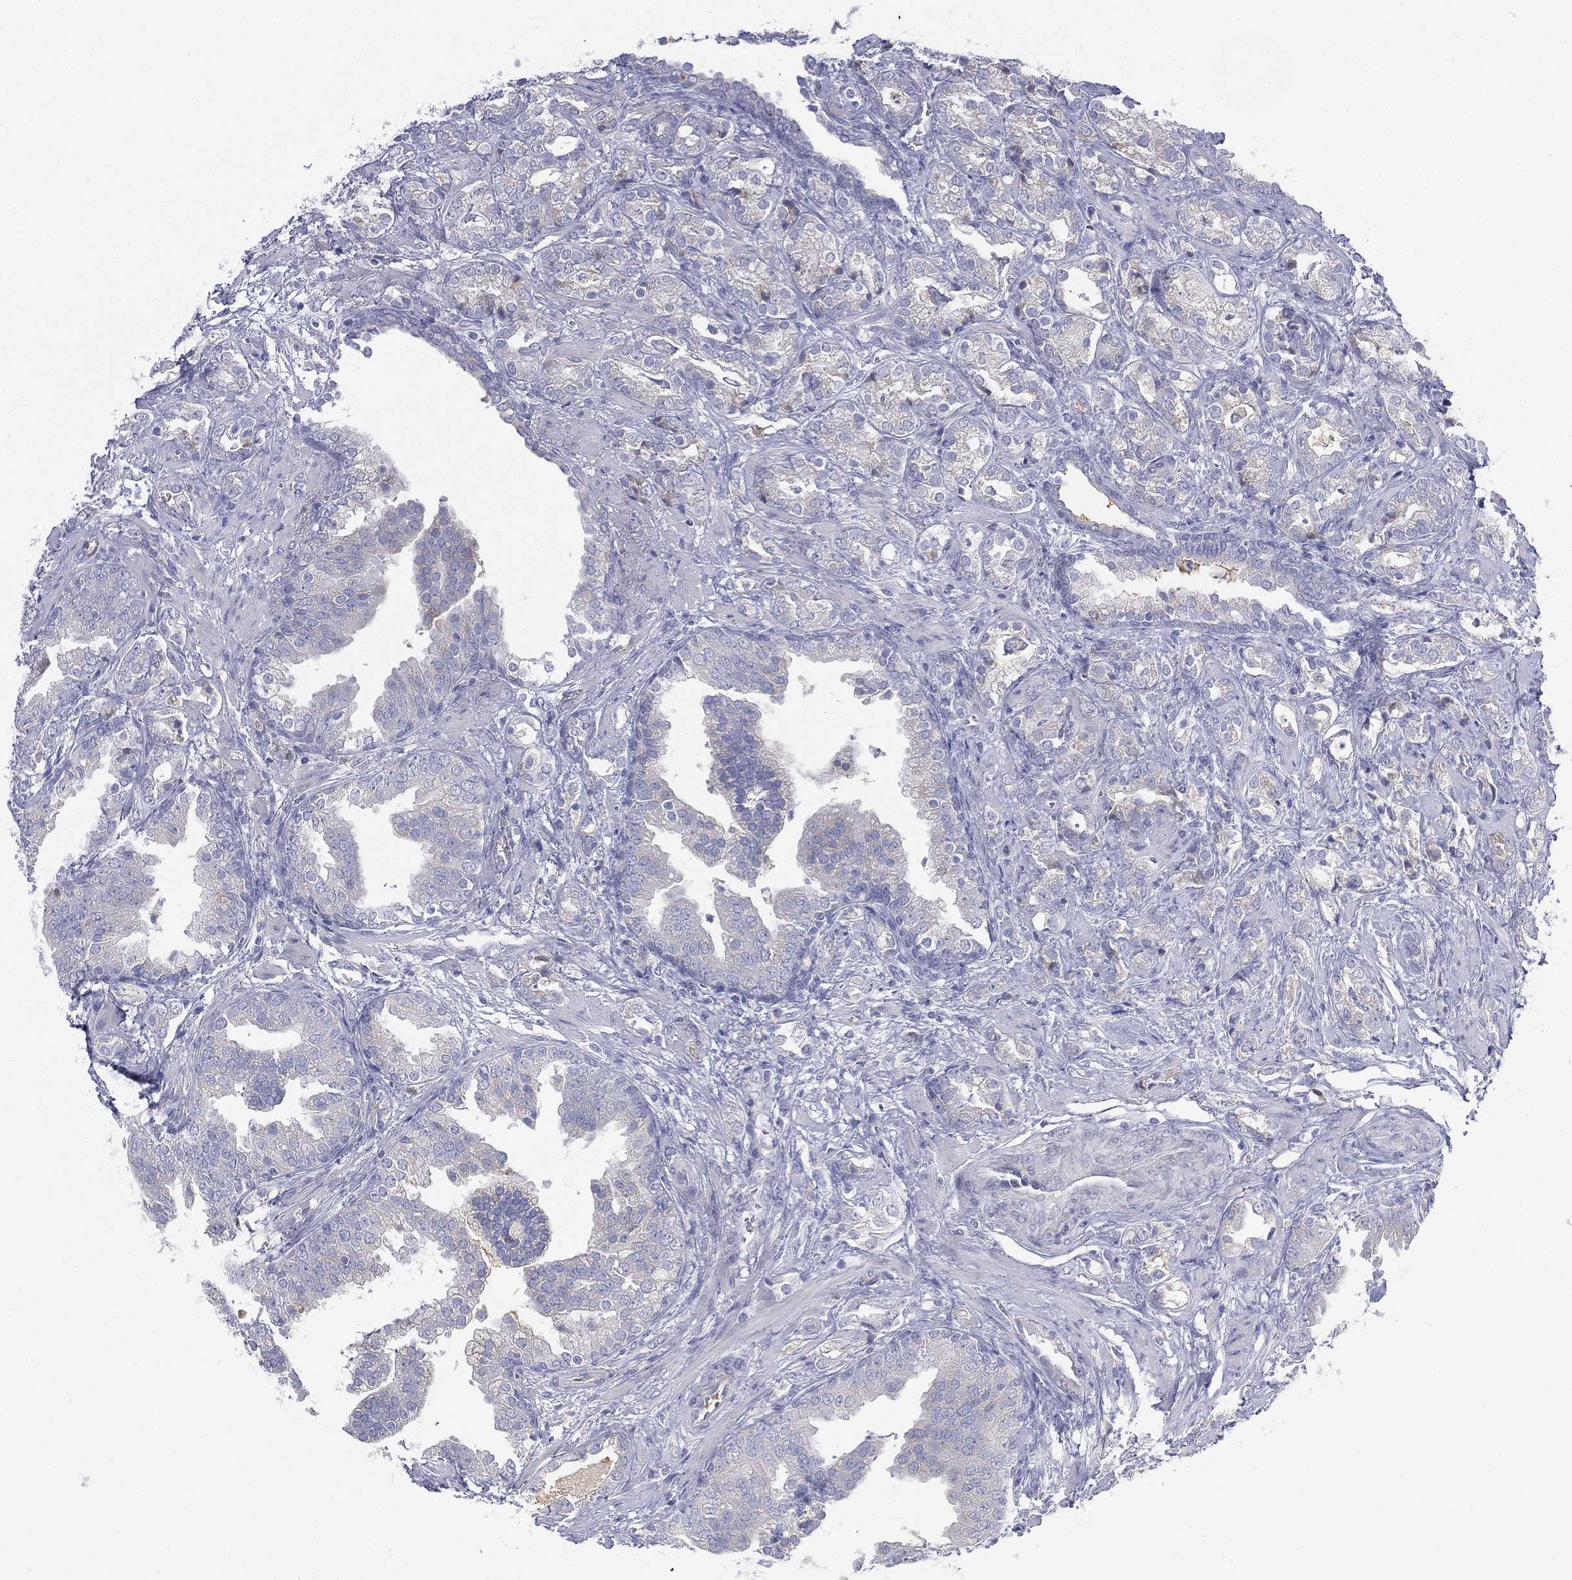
{"staining": {"intensity": "negative", "quantity": "none", "location": "none"}, "tissue": "prostate cancer", "cell_type": "Tumor cells", "image_type": "cancer", "snomed": [{"axis": "morphology", "description": "Adenocarcinoma, NOS"}, {"axis": "topography", "description": "Prostate"}], "caption": "Immunohistochemistry photomicrograph of neoplastic tissue: prostate cancer stained with DAB reveals no significant protein staining in tumor cells.", "gene": "CYP2D6", "patient": {"sex": "male", "age": 57}}